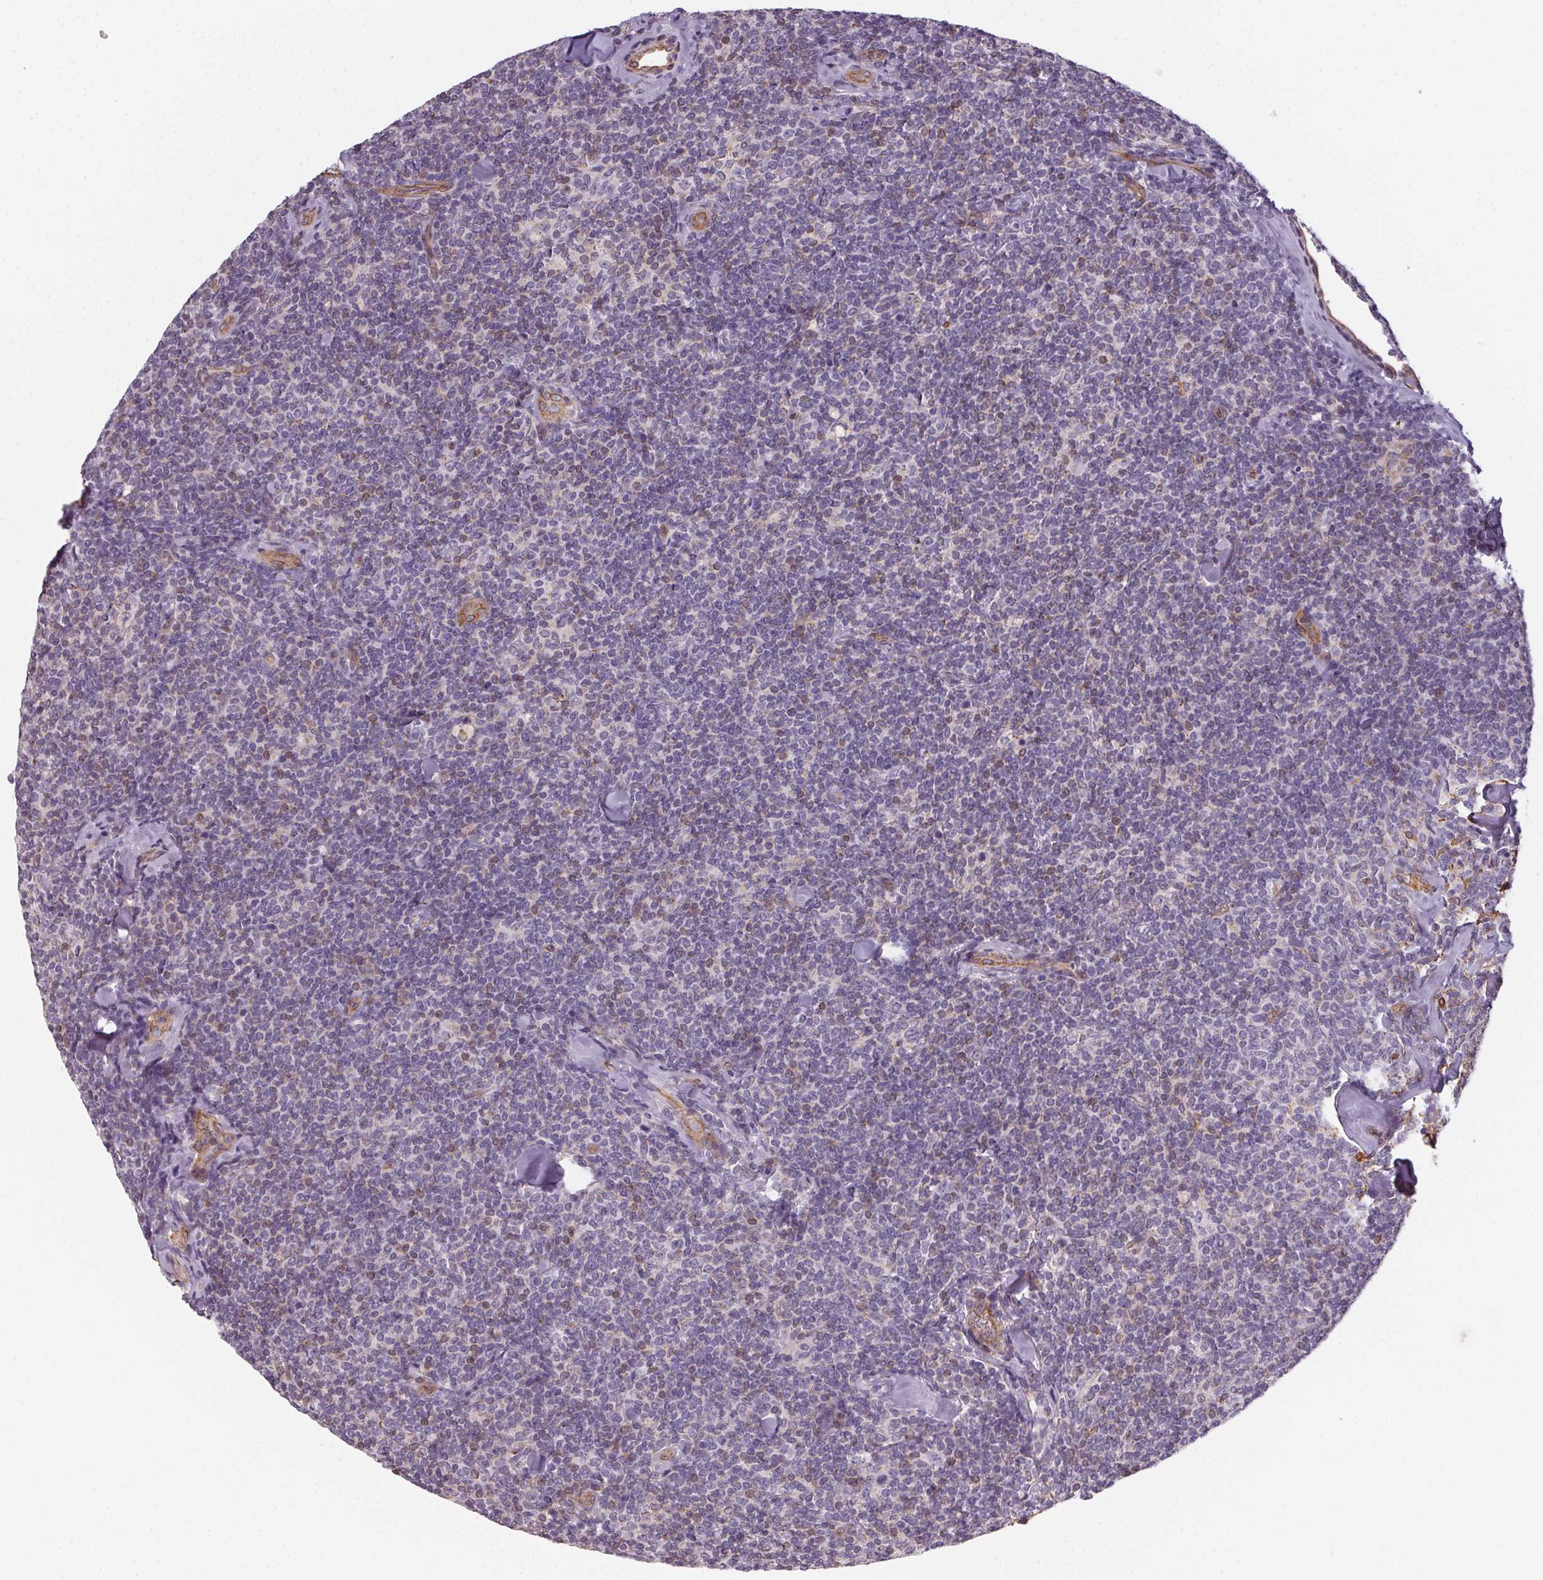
{"staining": {"intensity": "negative", "quantity": "none", "location": "none"}, "tissue": "lymphoma", "cell_type": "Tumor cells", "image_type": "cancer", "snomed": [{"axis": "morphology", "description": "Malignant lymphoma, non-Hodgkin's type, Low grade"}, {"axis": "topography", "description": "Lymph node"}], "caption": "Immunohistochemistry (IHC) photomicrograph of malignant lymphoma, non-Hodgkin's type (low-grade) stained for a protein (brown), which exhibits no expression in tumor cells.", "gene": "PLA2G4F", "patient": {"sex": "female", "age": 56}}